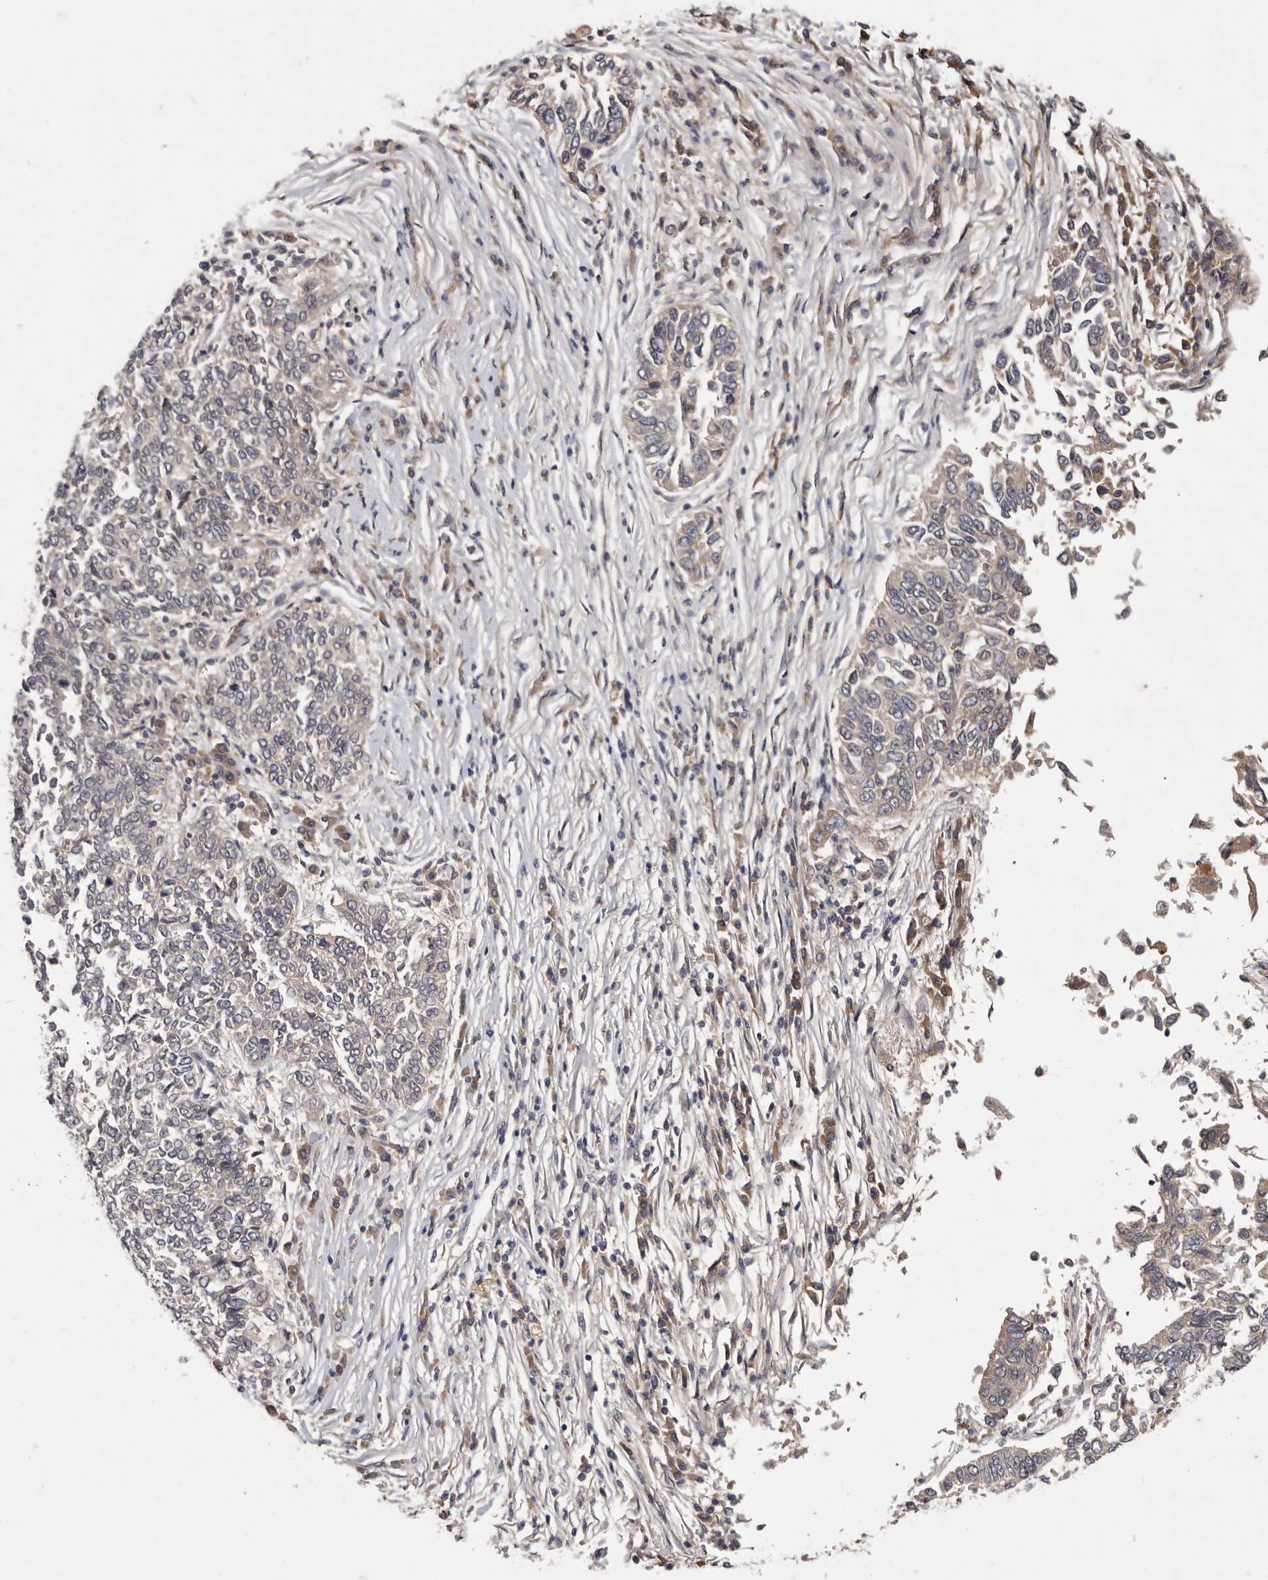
{"staining": {"intensity": "negative", "quantity": "none", "location": "none"}, "tissue": "lung cancer", "cell_type": "Tumor cells", "image_type": "cancer", "snomed": [{"axis": "morphology", "description": "Normal tissue, NOS"}, {"axis": "morphology", "description": "Squamous cell carcinoma, NOS"}, {"axis": "topography", "description": "Cartilage tissue"}, {"axis": "topography", "description": "Bronchus"}, {"axis": "topography", "description": "Lung"}, {"axis": "topography", "description": "Peripheral nerve tissue"}], "caption": "Tumor cells are negative for brown protein staining in lung squamous cell carcinoma.", "gene": "SLC22A1", "patient": {"sex": "female", "age": 49}}